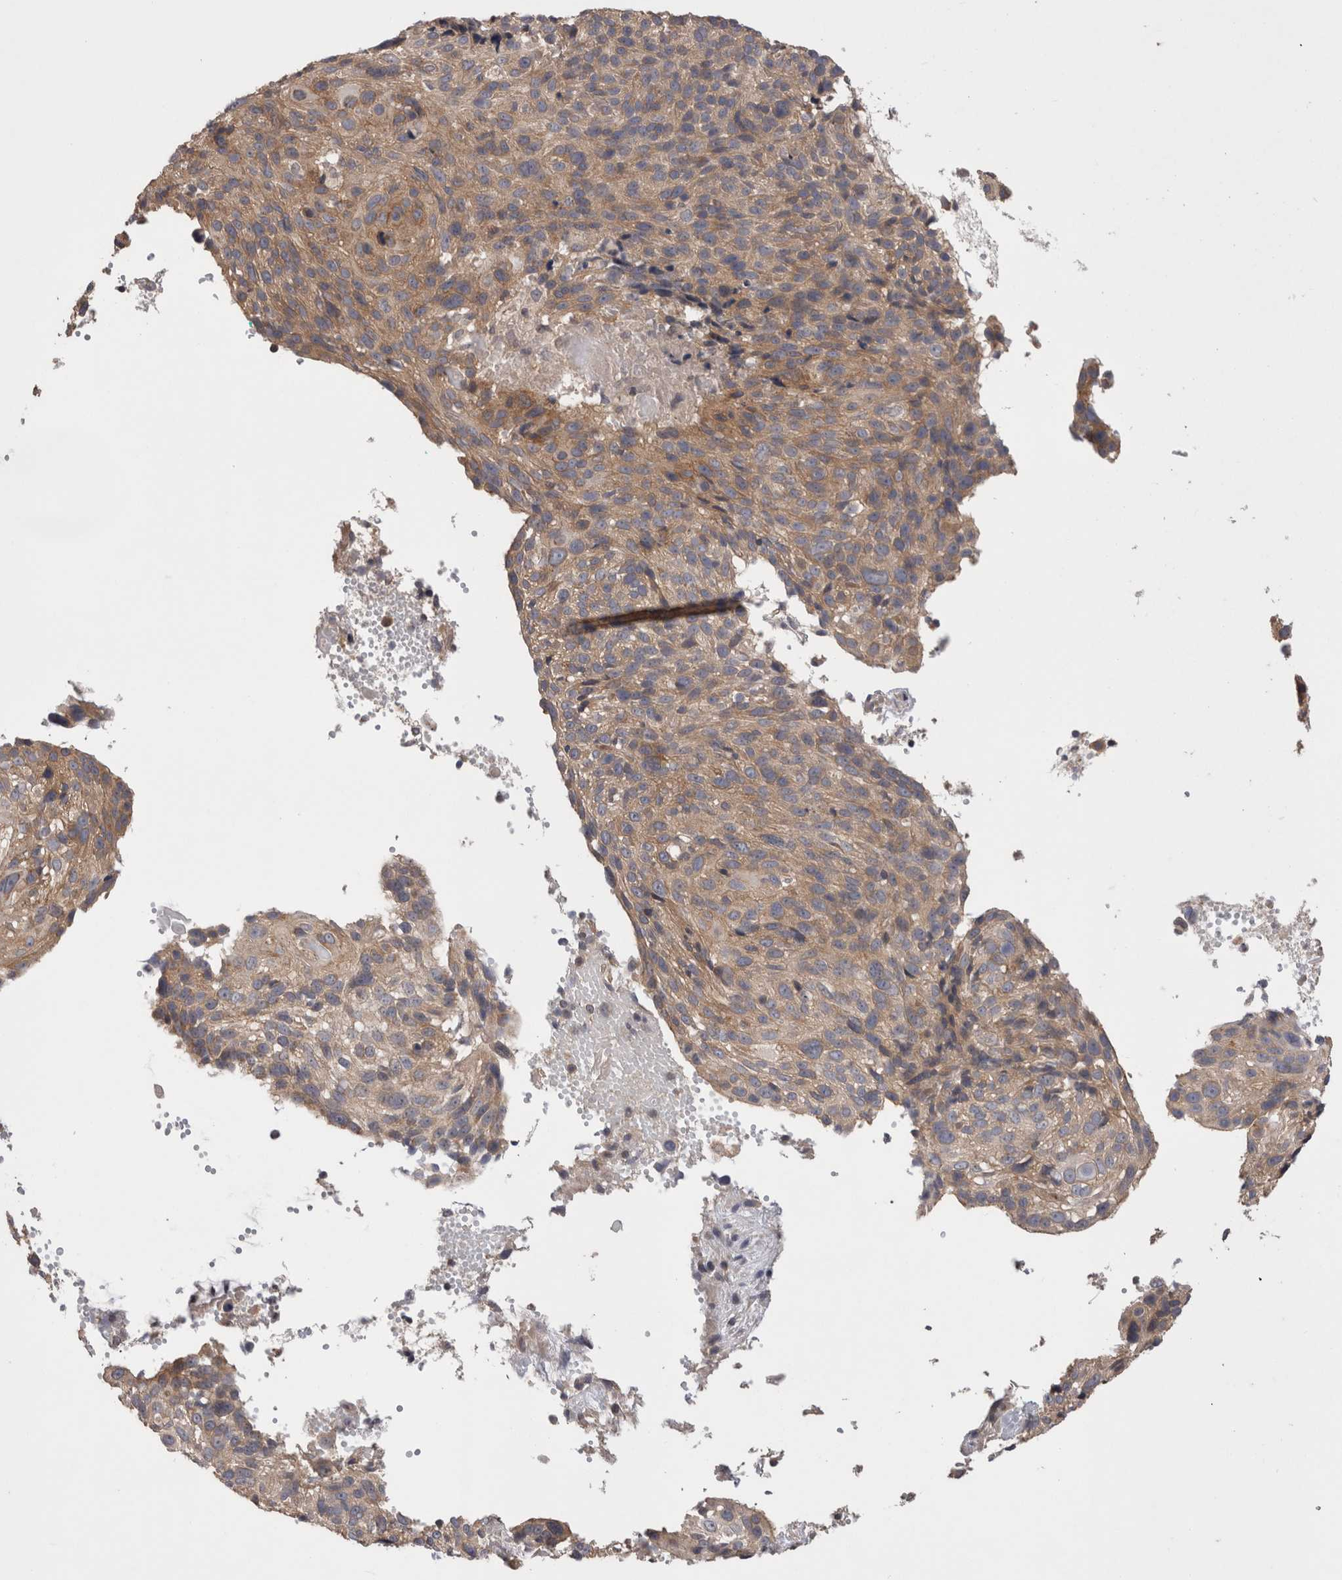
{"staining": {"intensity": "moderate", "quantity": ">75%", "location": "cytoplasmic/membranous"}, "tissue": "cervical cancer", "cell_type": "Tumor cells", "image_type": "cancer", "snomed": [{"axis": "morphology", "description": "Squamous cell carcinoma, NOS"}, {"axis": "topography", "description": "Cervix"}], "caption": "Immunohistochemical staining of human squamous cell carcinoma (cervical) demonstrates moderate cytoplasmic/membranous protein positivity in approximately >75% of tumor cells.", "gene": "OTOR", "patient": {"sex": "female", "age": 74}}